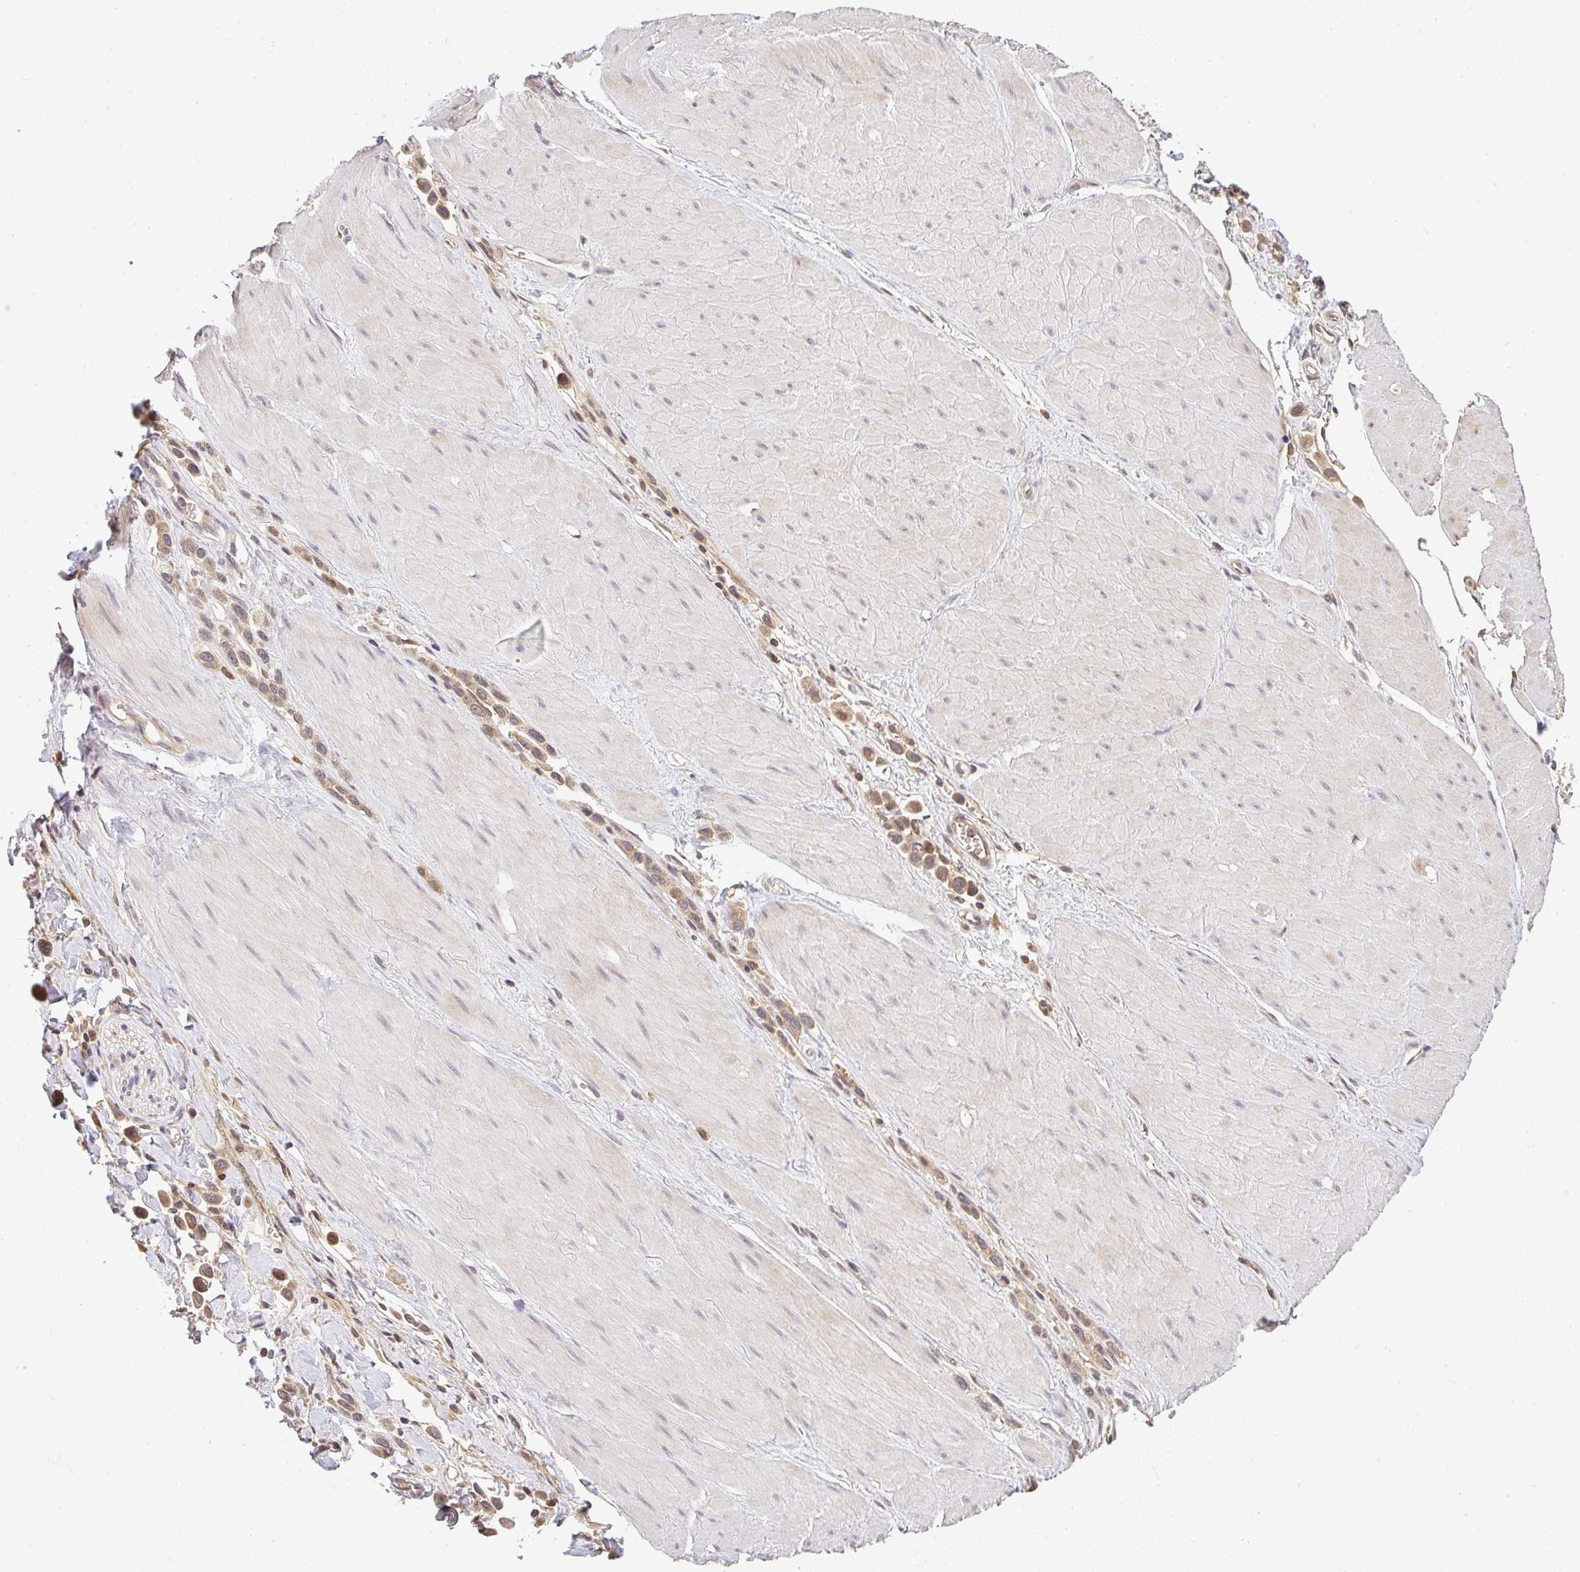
{"staining": {"intensity": "weak", "quantity": ">75%", "location": "cytoplasmic/membranous"}, "tissue": "stomach cancer", "cell_type": "Tumor cells", "image_type": "cancer", "snomed": [{"axis": "morphology", "description": "Adenocarcinoma, NOS"}, {"axis": "topography", "description": "Stomach"}], "caption": "Stomach cancer stained with DAB immunohistochemistry displays low levels of weak cytoplasmic/membranous positivity in about >75% of tumor cells. Using DAB (3,3'-diaminobenzidine) (brown) and hematoxylin (blue) stains, captured at high magnification using brightfield microscopy.", "gene": "FAM153A", "patient": {"sex": "male", "age": 47}}